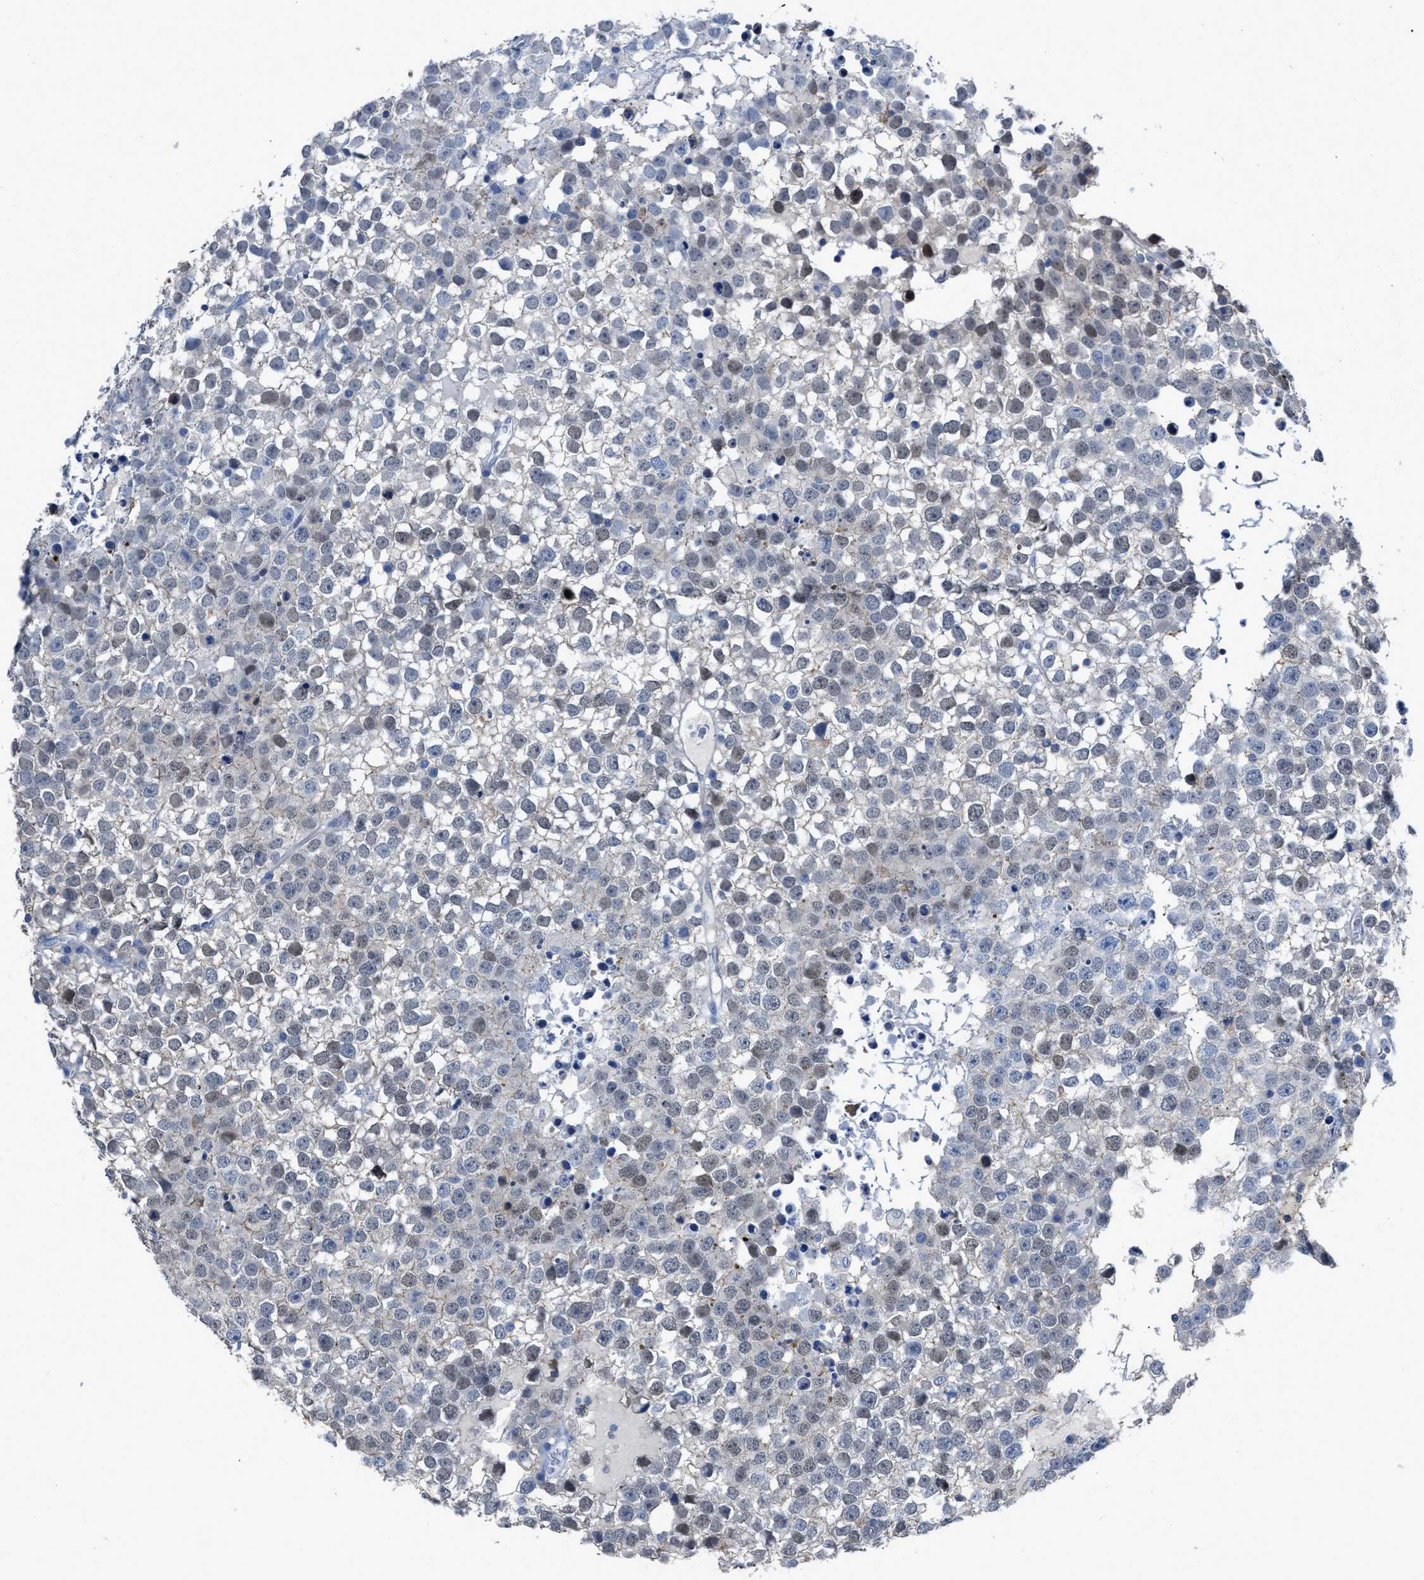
{"staining": {"intensity": "weak", "quantity": "25%-75%", "location": "nuclear"}, "tissue": "testis cancer", "cell_type": "Tumor cells", "image_type": "cancer", "snomed": [{"axis": "morphology", "description": "Seminoma, NOS"}, {"axis": "topography", "description": "Testis"}], "caption": "Immunohistochemical staining of seminoma (testis) exhibits low levels of weak nuclear protein expression in approximately 25%-75% of tumor cells. The staining was performed using DAB to visualize the protein expression in brown, while the nuclei were stained in blue with hematoxylin (Magnification: 20x).", "gene": "PRMT2", "patient": {"sex": "male", "age": 65}}